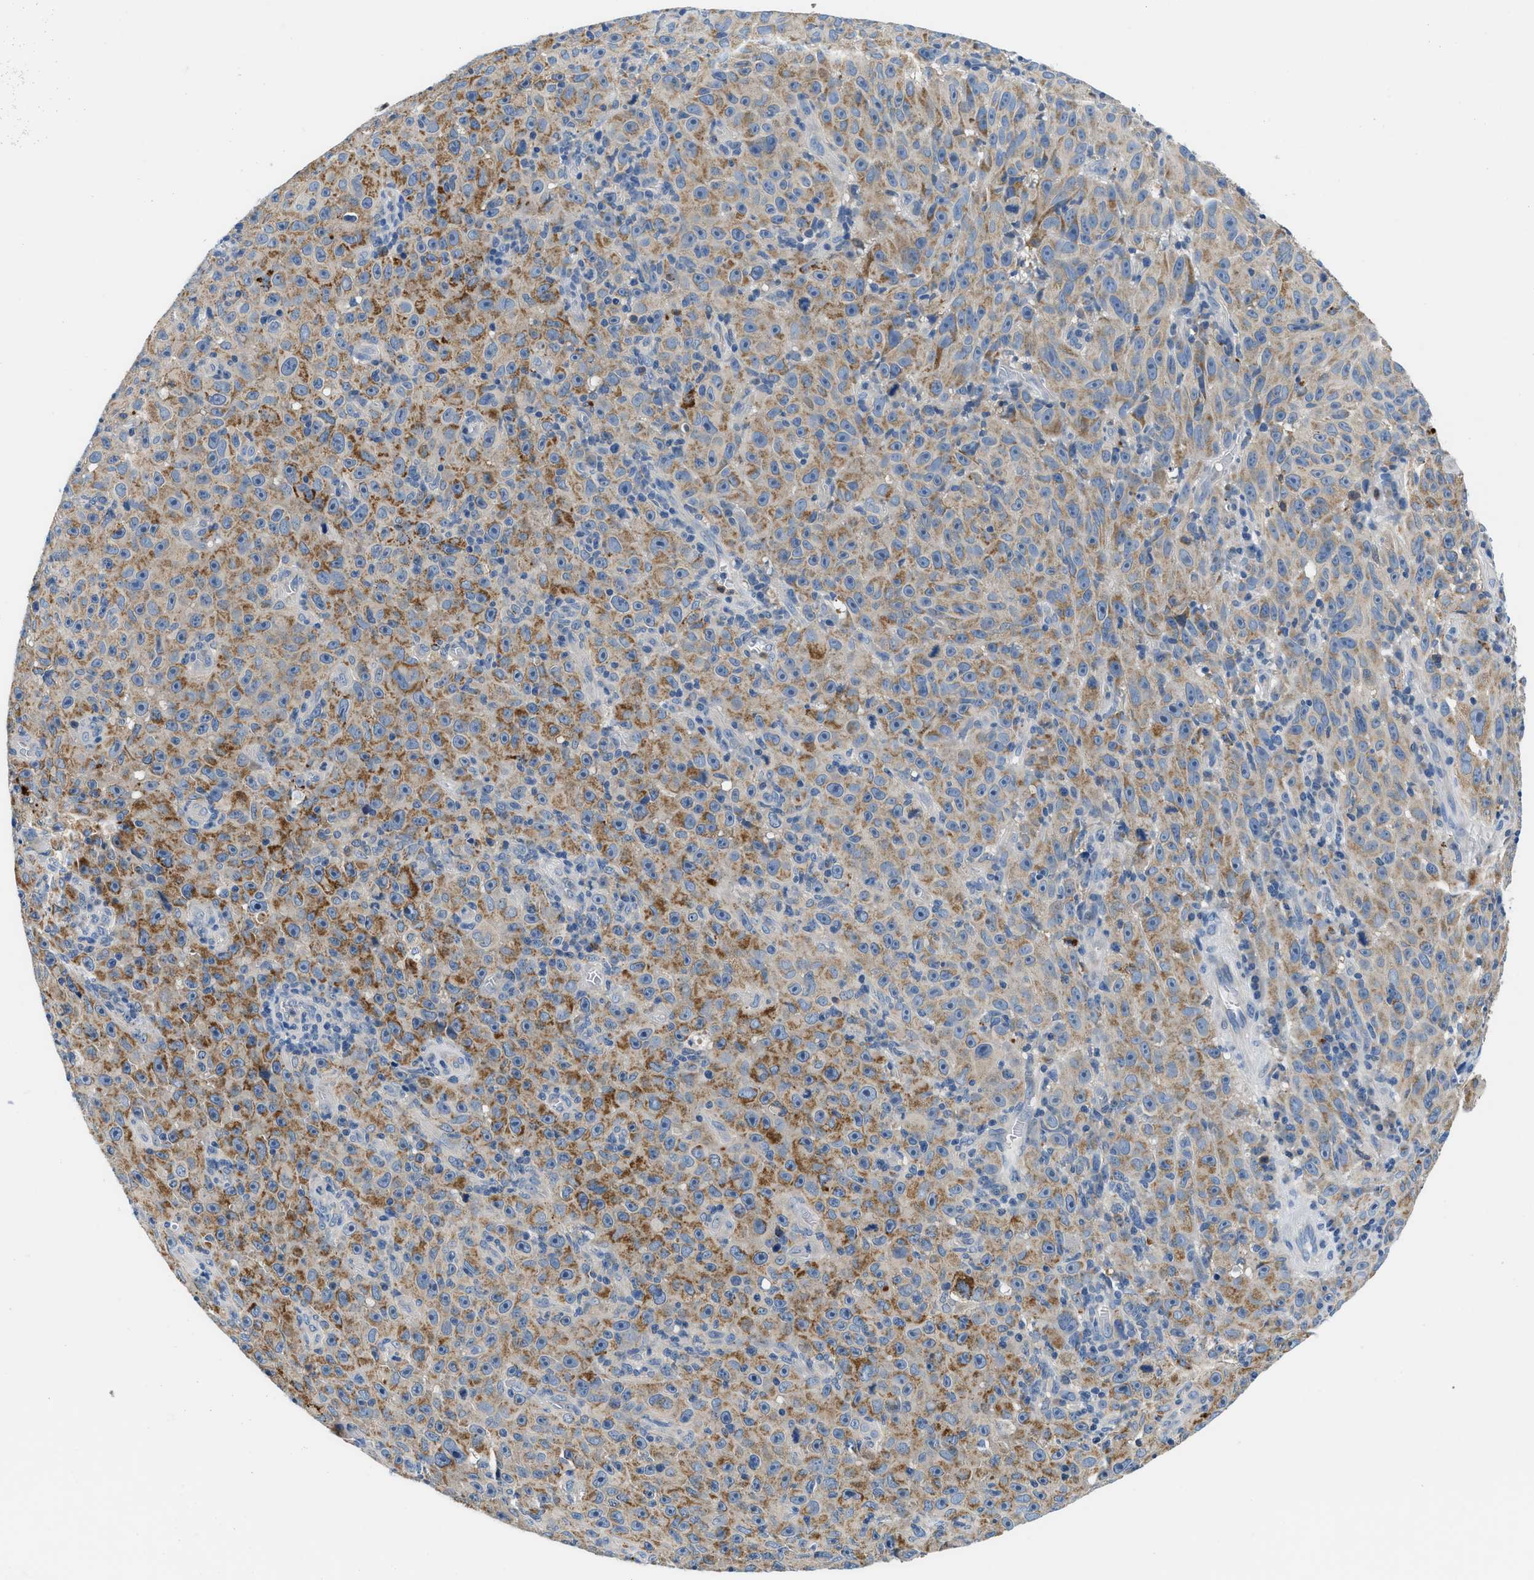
{"staining": {"intensity": "weak", "quantity": ">75%", "location": "cytoplasmic/membranous"}, "tissue": "melanoma", "cell_type": "Tumor cells", "image_type": "cancer", "snomed": [{"axis": "morphology", "description": "Malignant melanoma, NOS"}, {"axis": "topography", "description": "Skin"}], "caption": "Weak cytoplasmic/membranous staining for a protein is identified in approximately >75% of tumor cells of melanoma using immunohistochemistry.", "gene": "ADGRE3", "patient": {"sex": "female", "age": 82}}